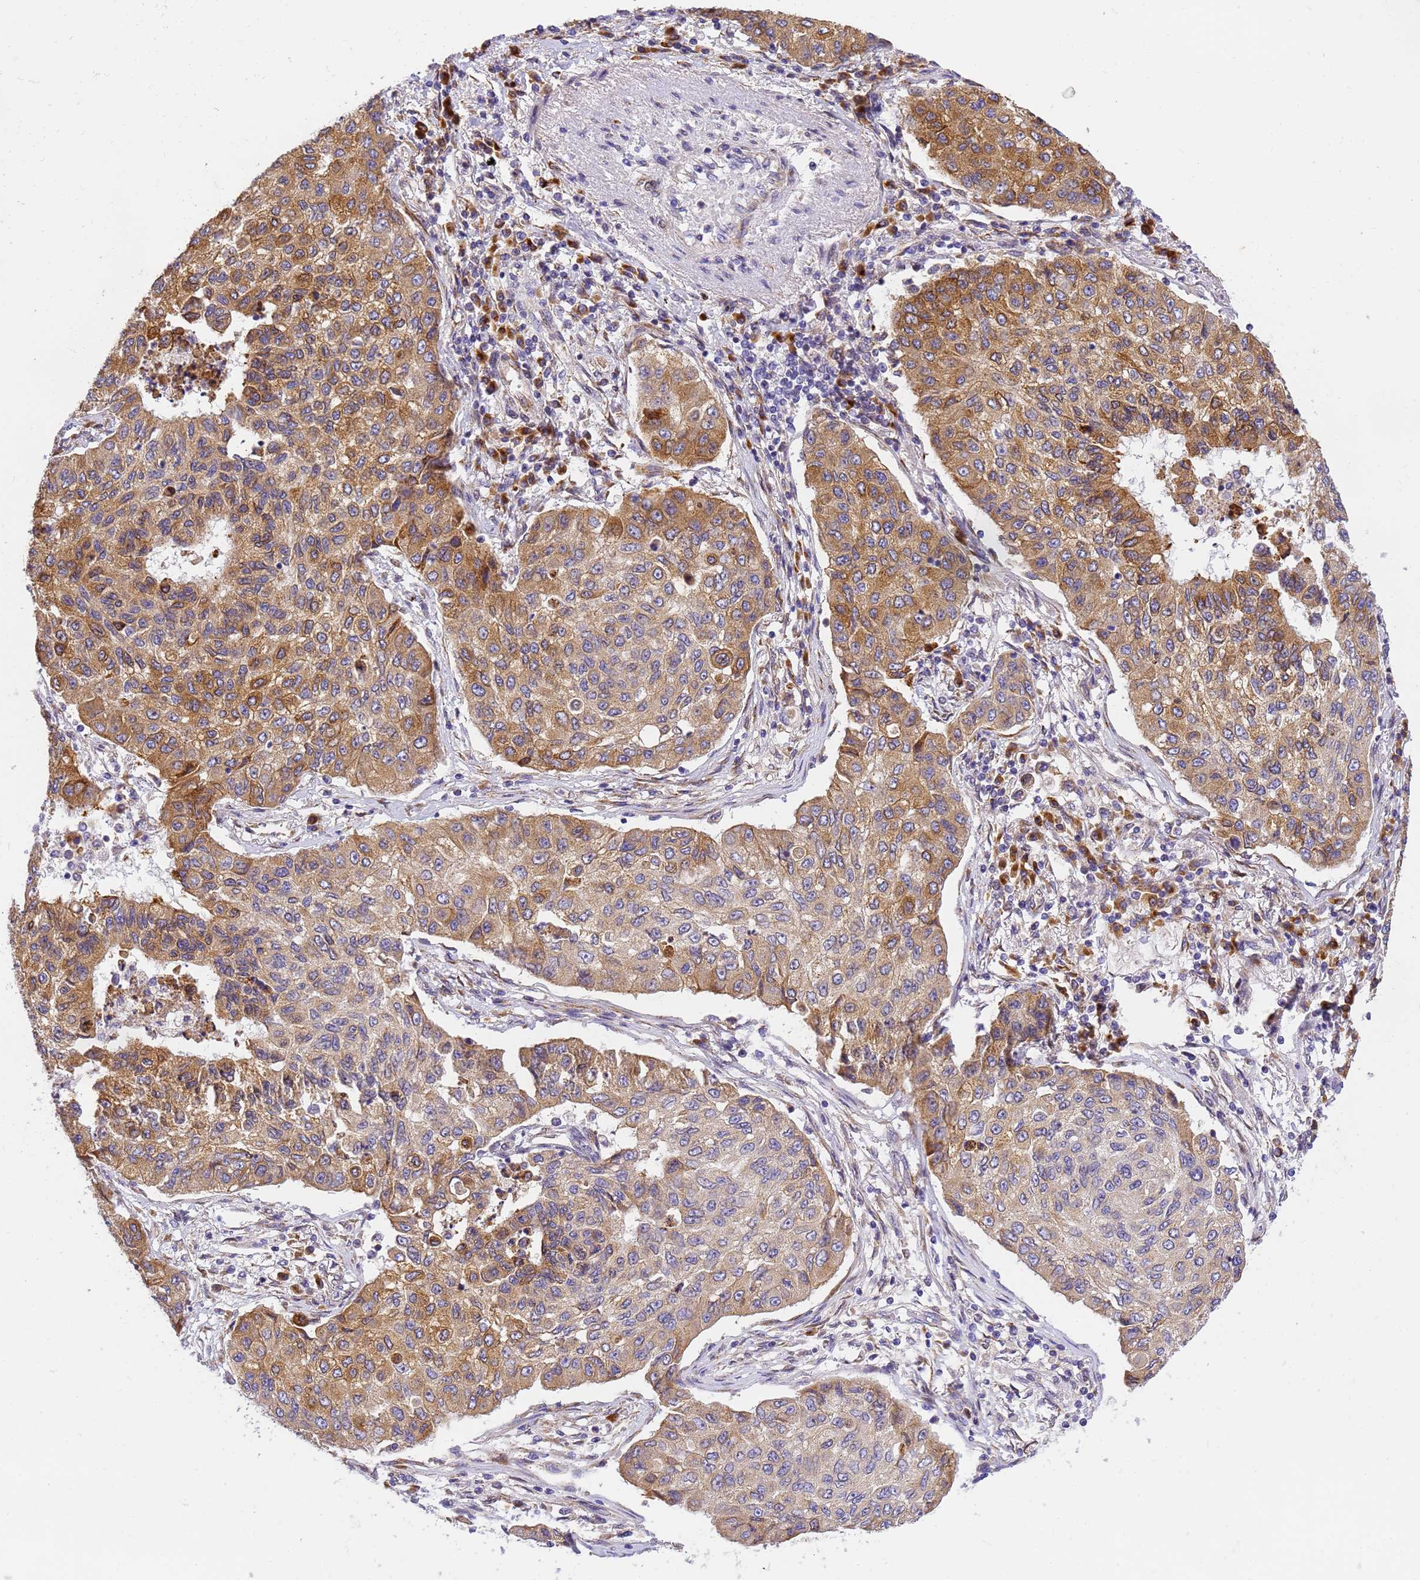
{"staining": {"intensity": "moderate", "quantity": ">75%", "location": "cytoplasmic/membranous"}, "tissue": "lung cancer", "cell_type": "Tumor cells", "image_type": "cancer", "snomed": [{"axis": "morphology", "description": "Squamous cell carcinoma, NOS"}, {"axis": "topography", "description": "Lung"}], "caption": "This photomicrograph reveals IHC staining of human lung cancer (squamous cell carcinoma), with medium moderate cytoplasmic/membranous positivity in approximately >75% of tumor cells.", "gene": "RHBDD3", "patient": {"sex": "male", "age": 74}}